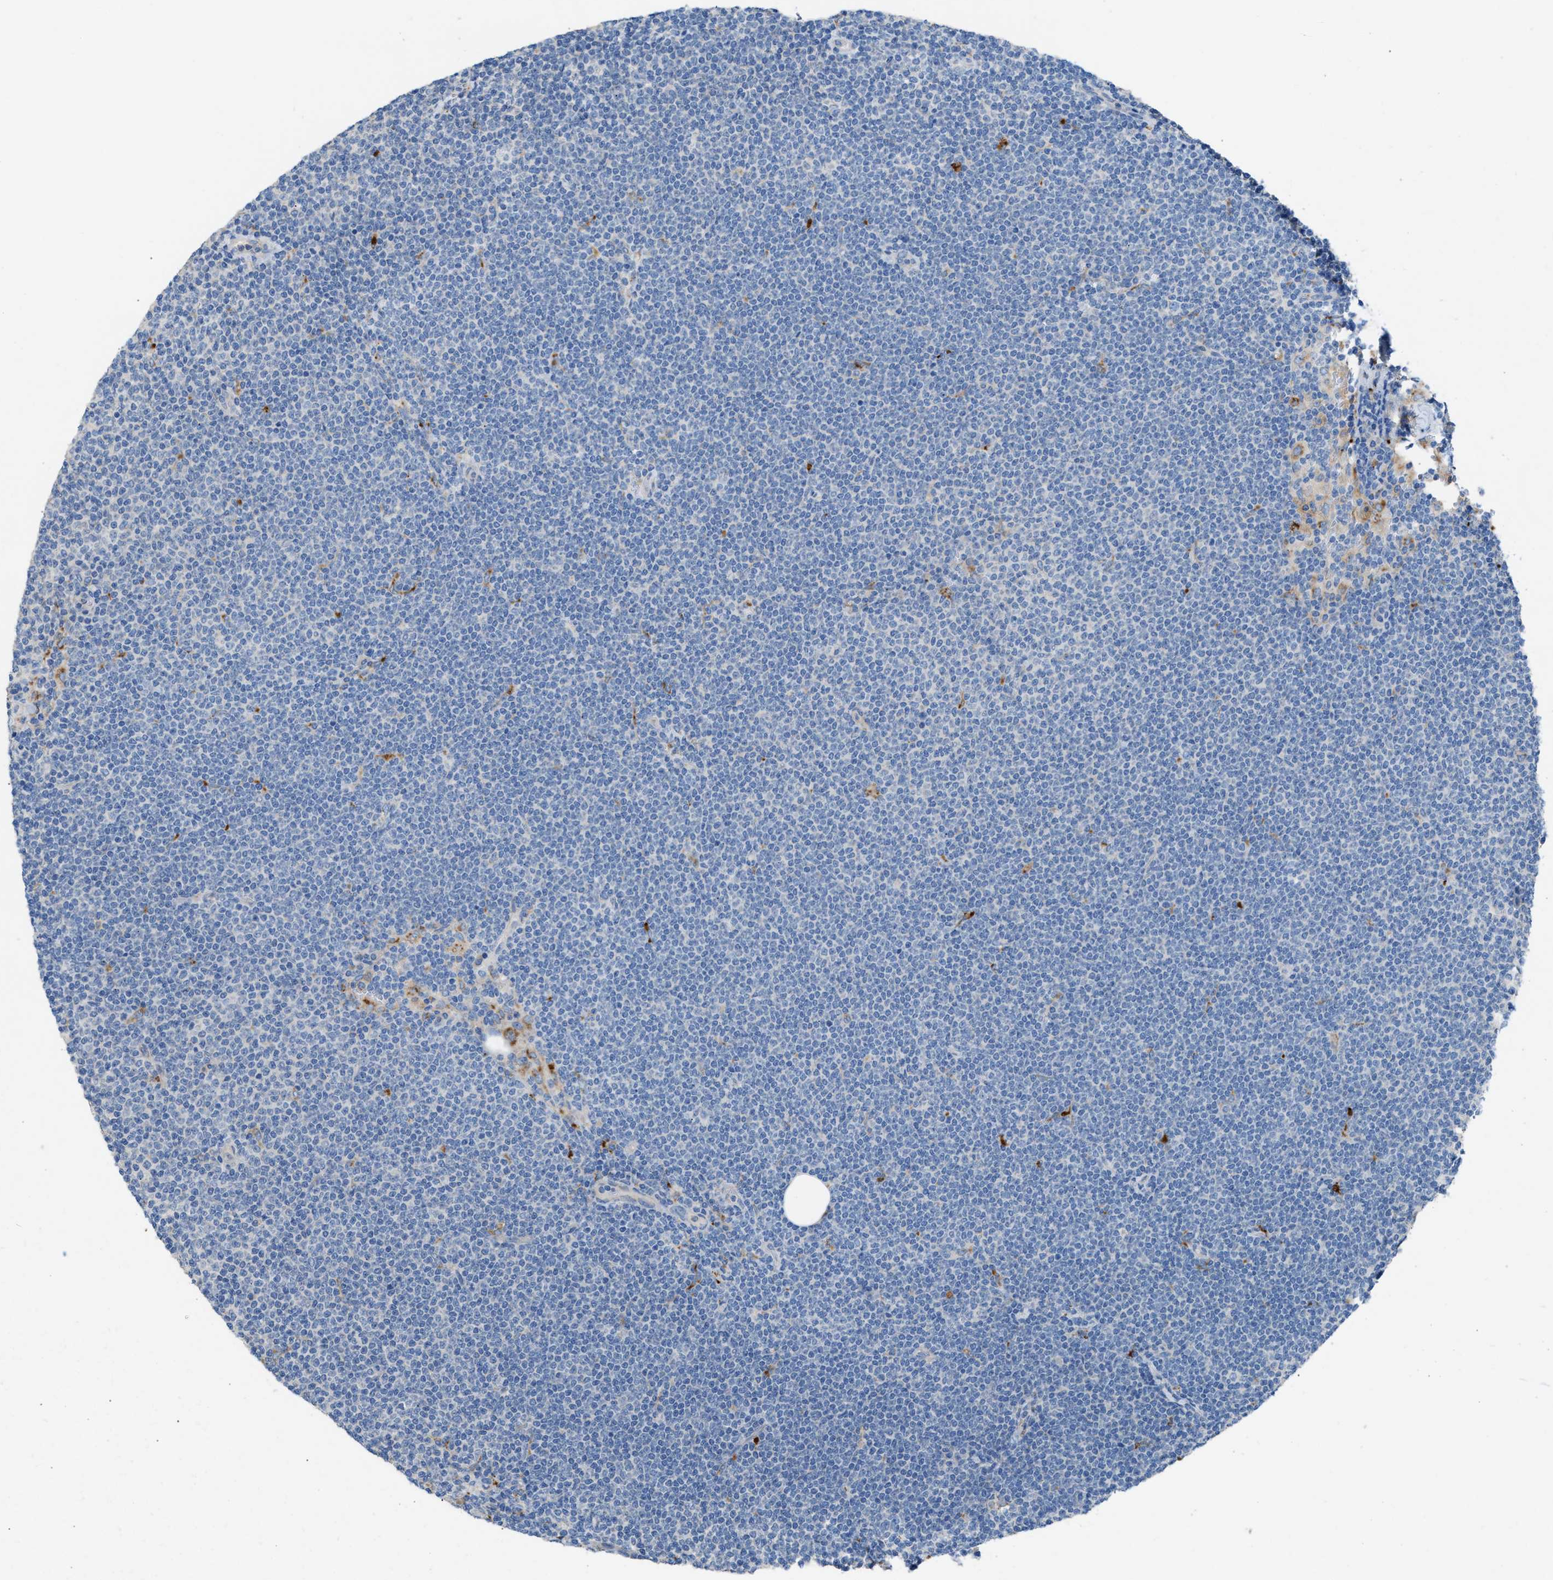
{"staining": {"intensity": "negative", "quantity": "none", "location": "none"}, "tissue": "lymphoma", "cell_type": "Tumor cells", "image_type": "cancer", "snomed": [{"axis": "morphology", "description": "Malignant lymphoma, non-Hodgkin's type, Low grade"}, {"axis": "topography", "description": "Lymph node"}], "caption": "DAB (3,3'-diaminobenzidine) immunohistochemical staining of lymphoma reveals no significant positivity in tumor cells. (DAB immunohistochemistry (IHC), high magnification).", "gene": "AOAH", "patient": {"sex": "female", "age": 53}}